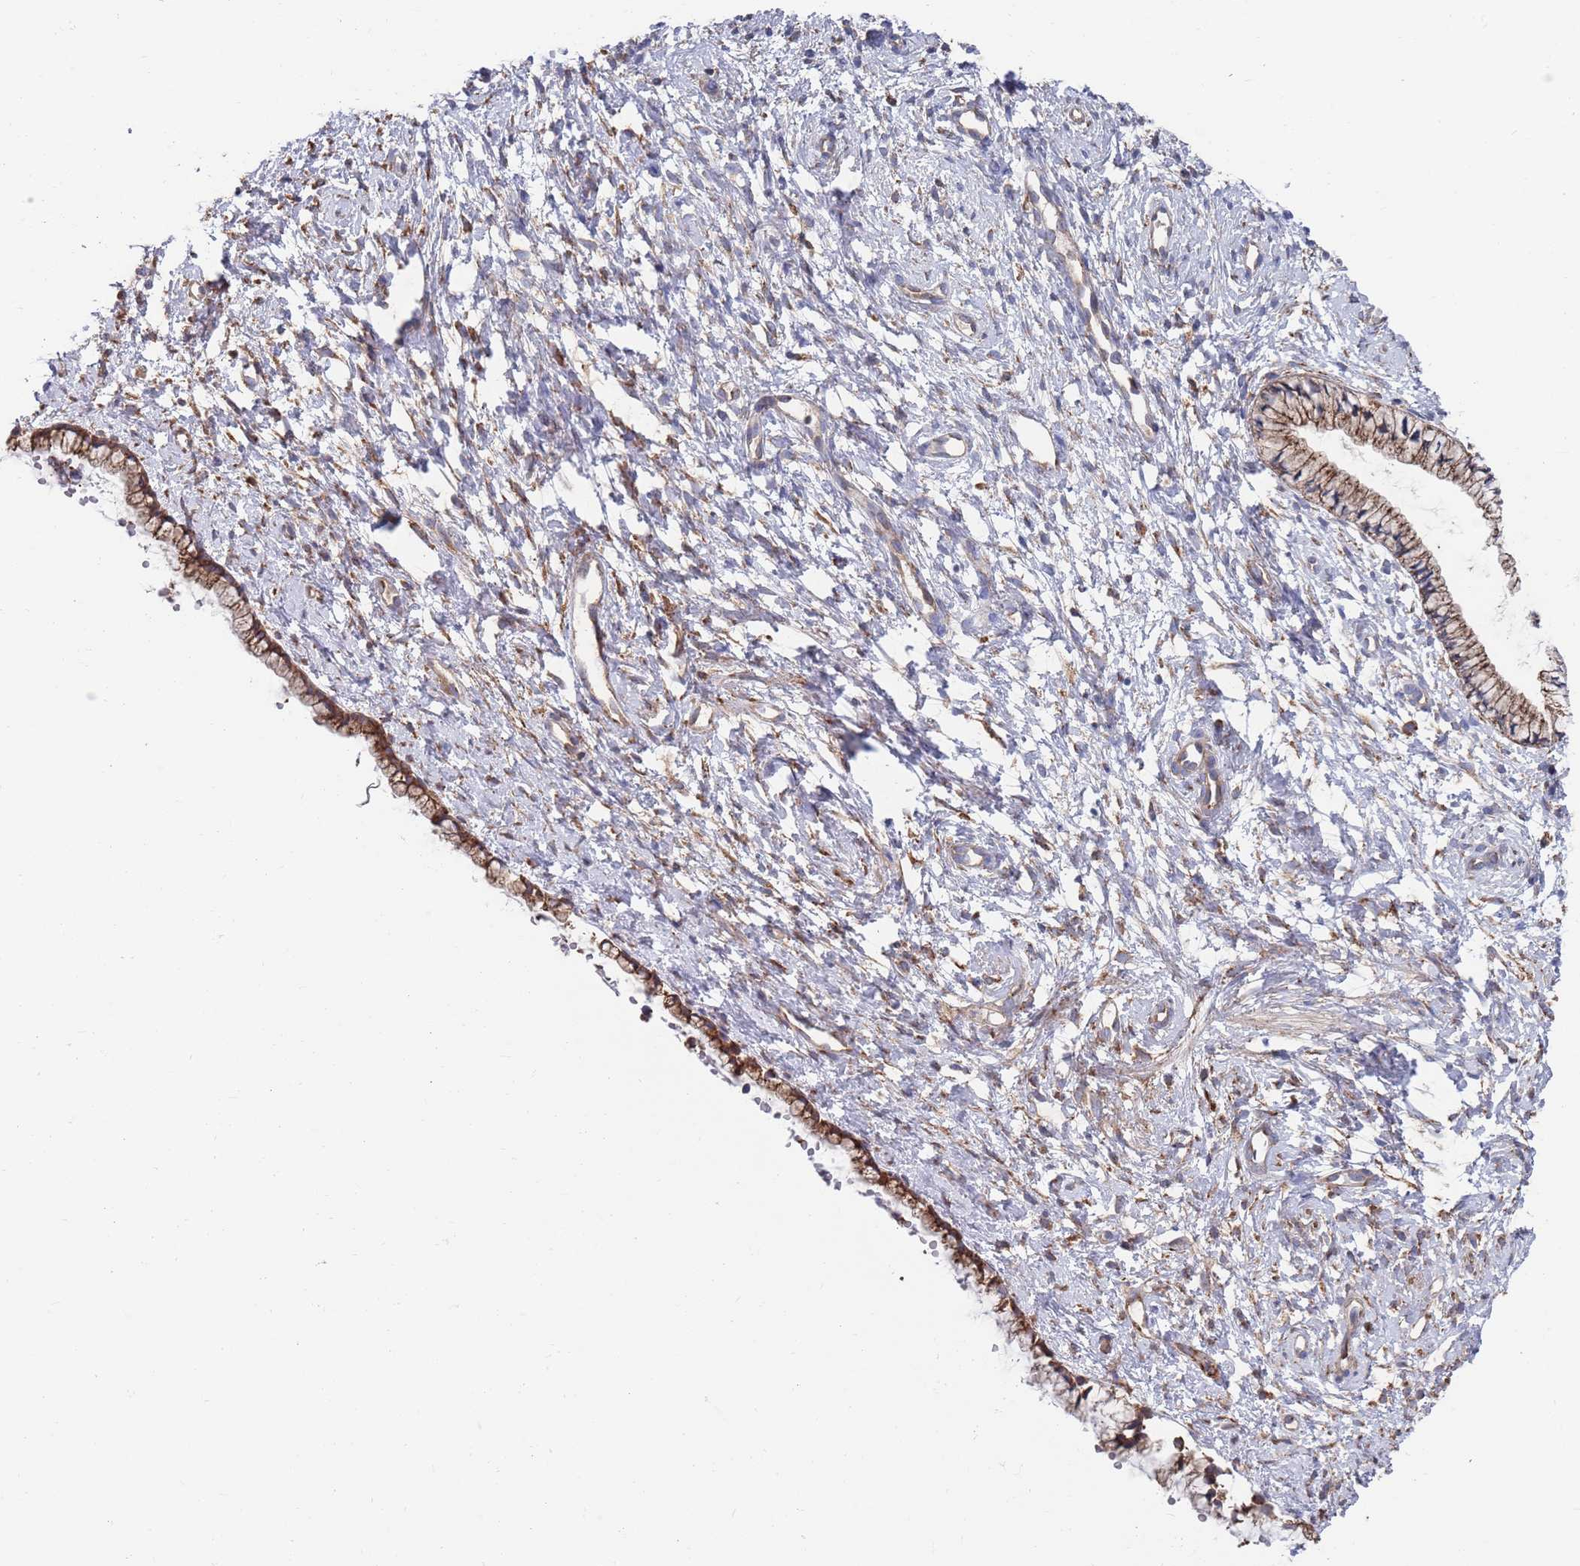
{"staining": {"intensity": "strong", "quantity": ">75%", "location": "cytoplasmic/membranous"}, "tissue": "cervix", "cell_type": "Glandular cells", "image_type": "normal", "snomed": [{"axis": "morphology", "description": "Normal tissue, NOS"}, {"axis": "topography", "description": "Cervix"}], "caption": "Immunohistochemical staining of normal cervix displays >75% levels of strong cytoplasmic/membranous protein positivity in approximately >75% of glandular cells.", "gene": "GID8", "patient": {"sex": "female", "age": 57}}